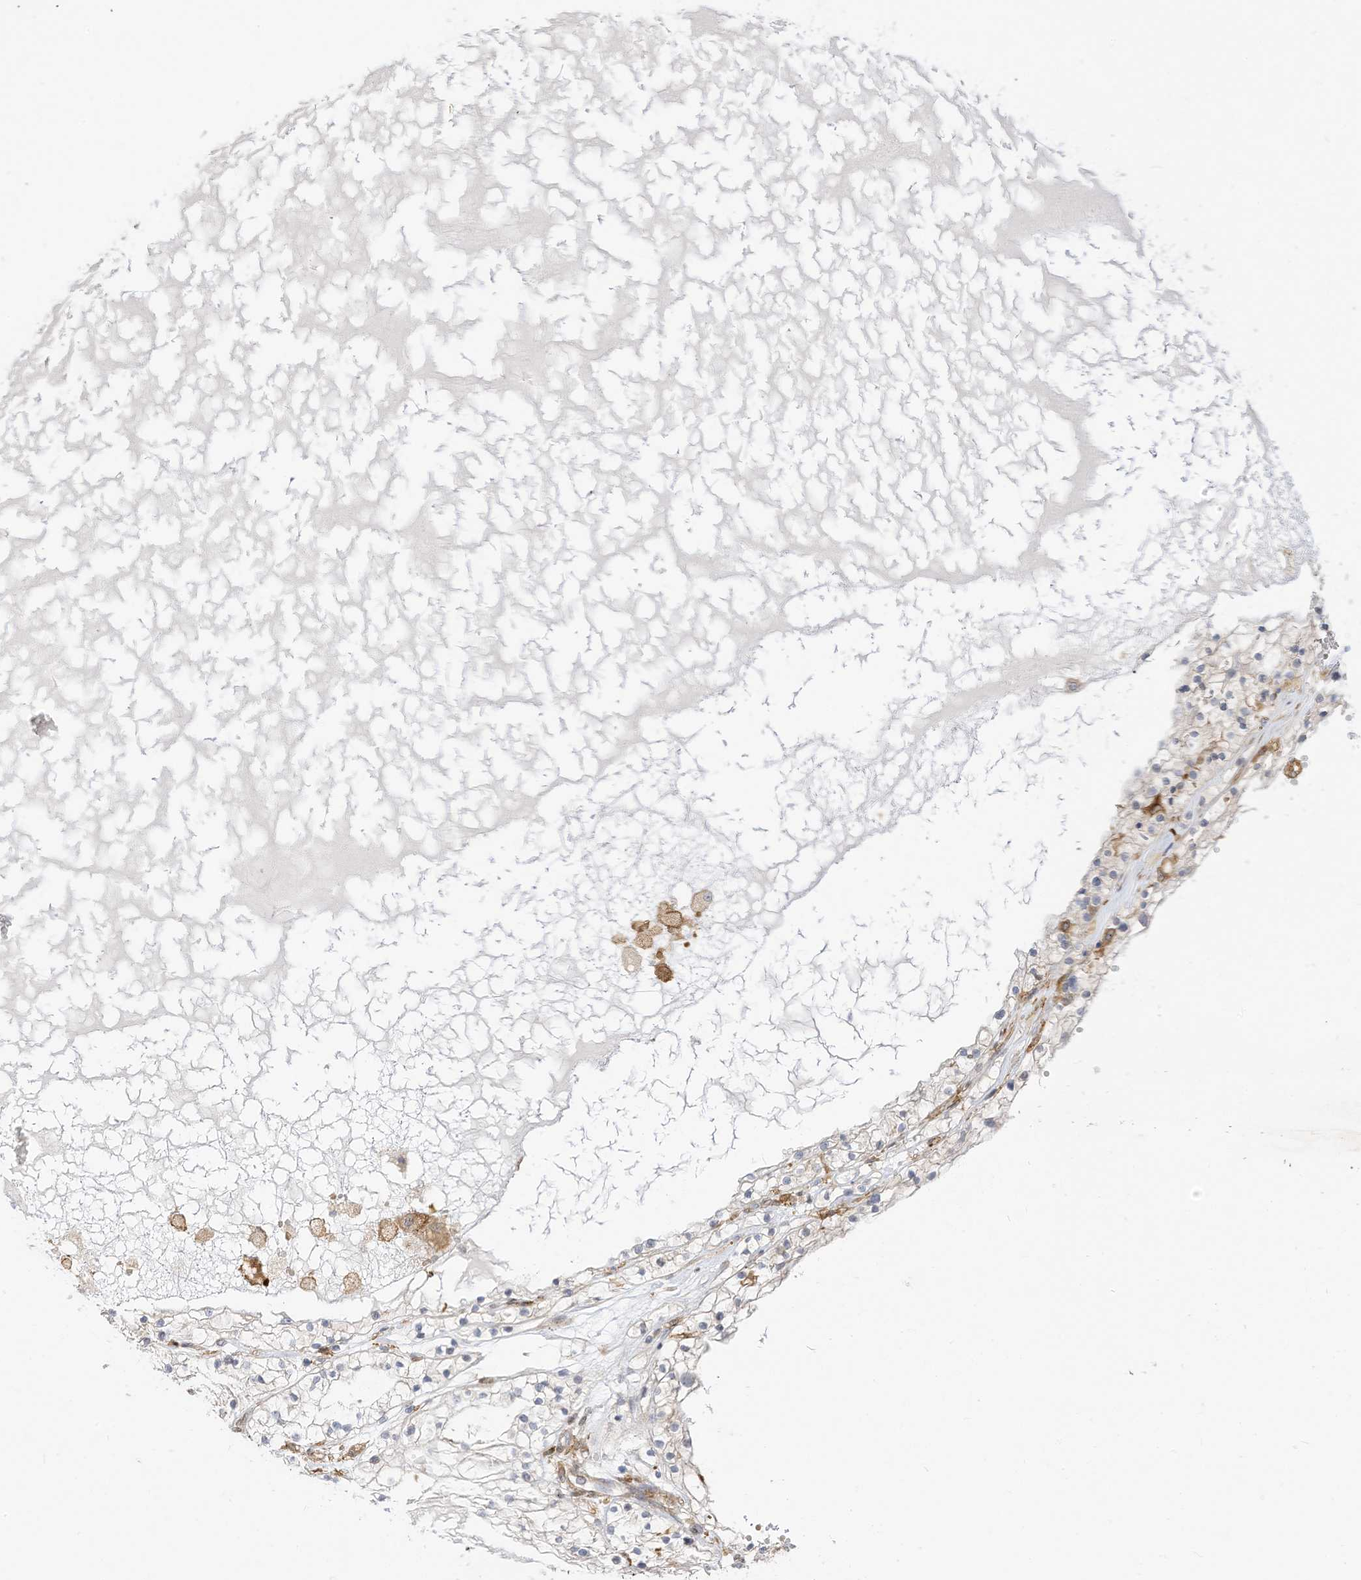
{"staining": {"intensity": "negative", "quantity": "none", "location": "none"}, "tissue": "renal cancer", "cell_type": "Tumor cells", "image_type": "cancer", "snomed": [{"axis": "morphology", "description": "Normal tissue, NOS"}, {"axis": "morphology", "description": "Adenocarcinoma, NOS"}, {"axis": "topography", "description": "Kidney"}], "caption": "Immunohistochemical staining of human renal cancer demonstrates no significant staining in tumor cells.", "gene": "ATP13A1", "patient": {"sex": "male", "age": 68}}